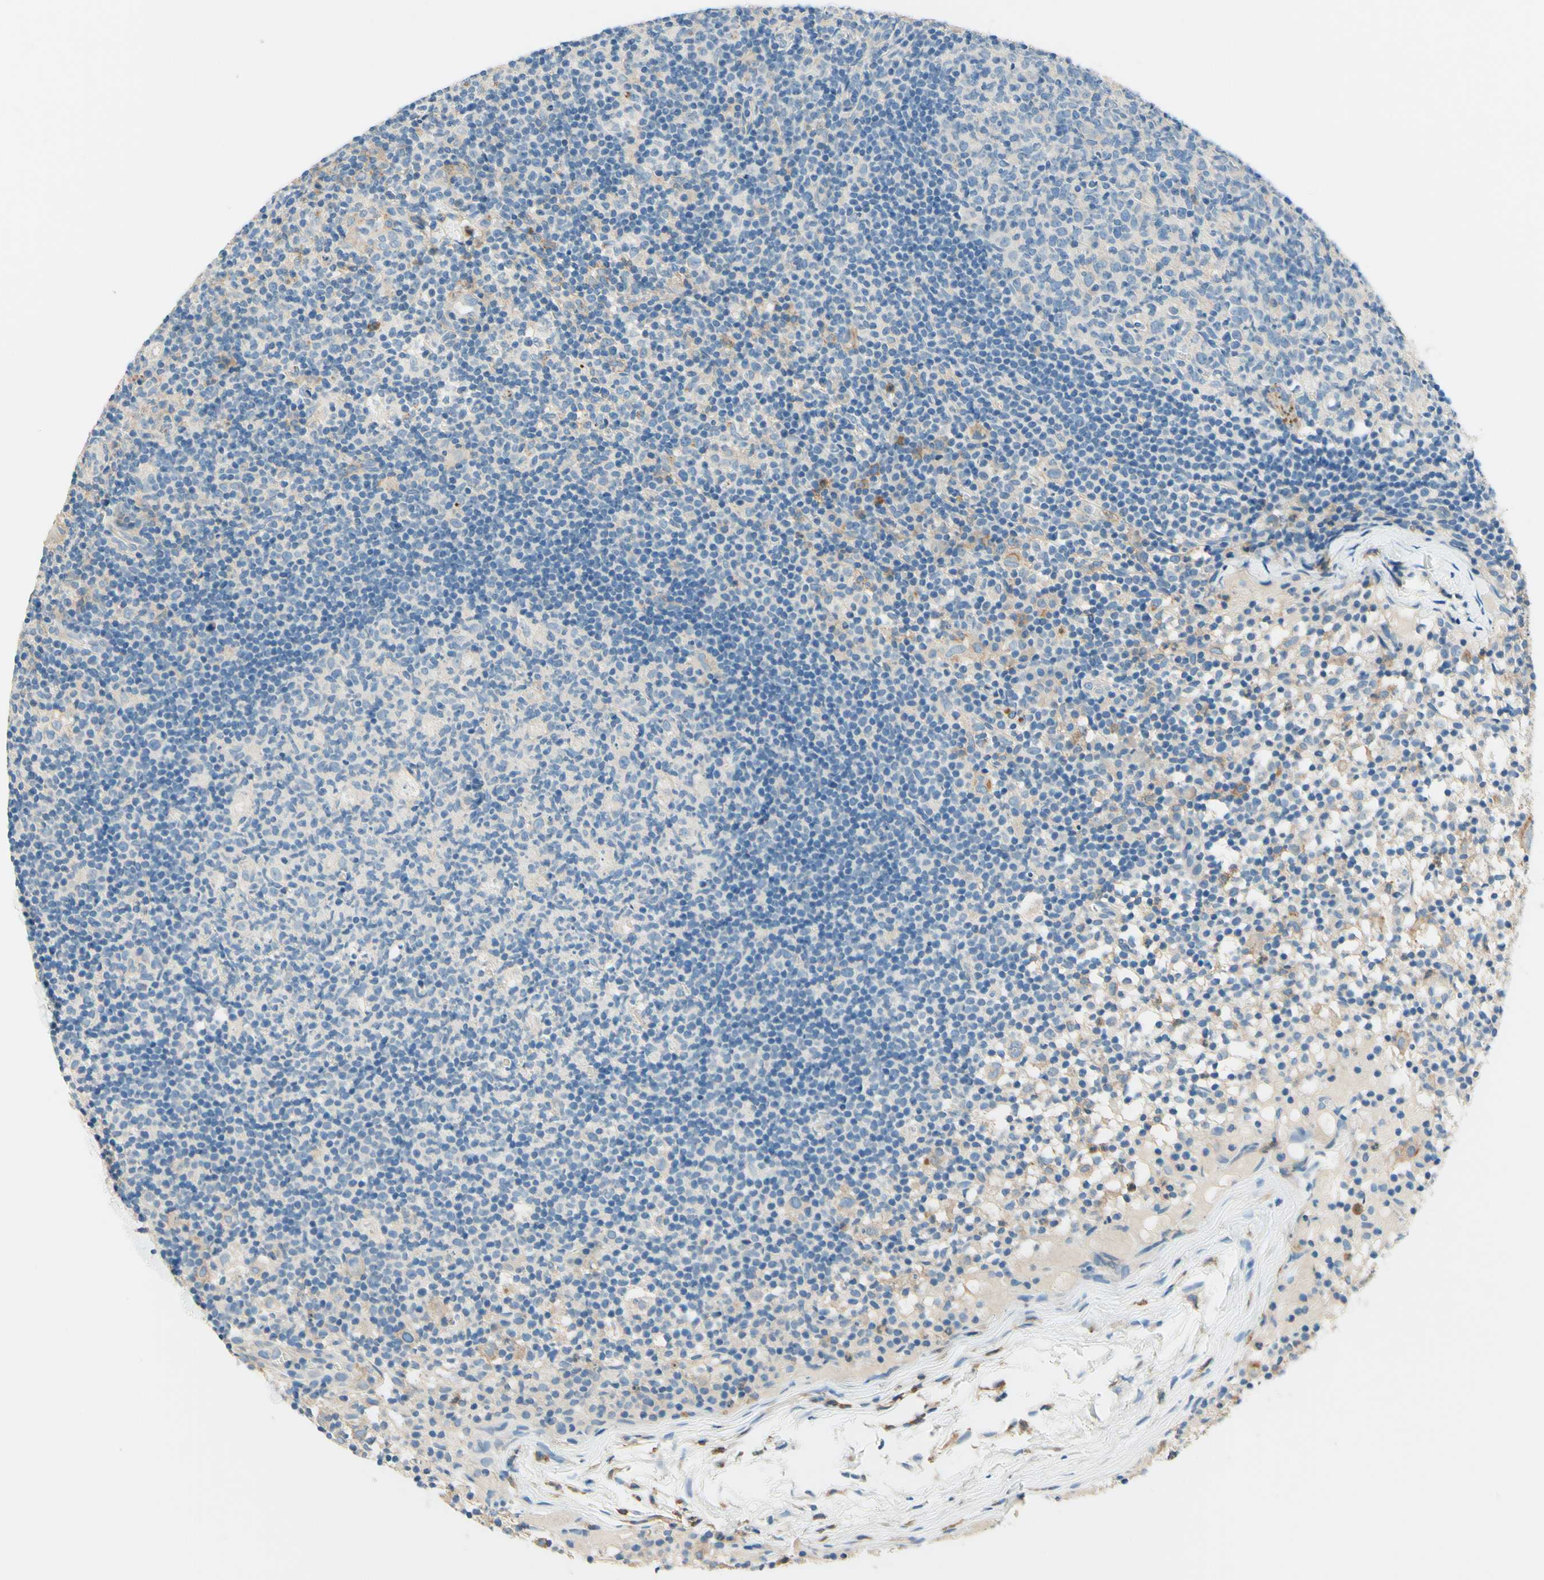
{"staining": {"intensity": "negative", "quantity": "none", "location": "none"}, "tissue": "lymph node", "cell_type": "Germinal center cells", "image_type": "normal", "snomed": [{"axis": "morphology", "description": "Normal tissue, NOS"}, {"axis": "morphology", "description": "Inflammation, NOS"}, {"axis": "topography", "description": "Lymph node"}], "caption": "Histopathology image shows no significant protein positivity in germinal center cells of normal lymph node. (DAB (3,3'-diaminobenzidine) immunohistochemistry (IHC) with hematoxylin counter stain).", "gene": "SIGLEC9", "patient": {"sex": "male", "age": 55}}